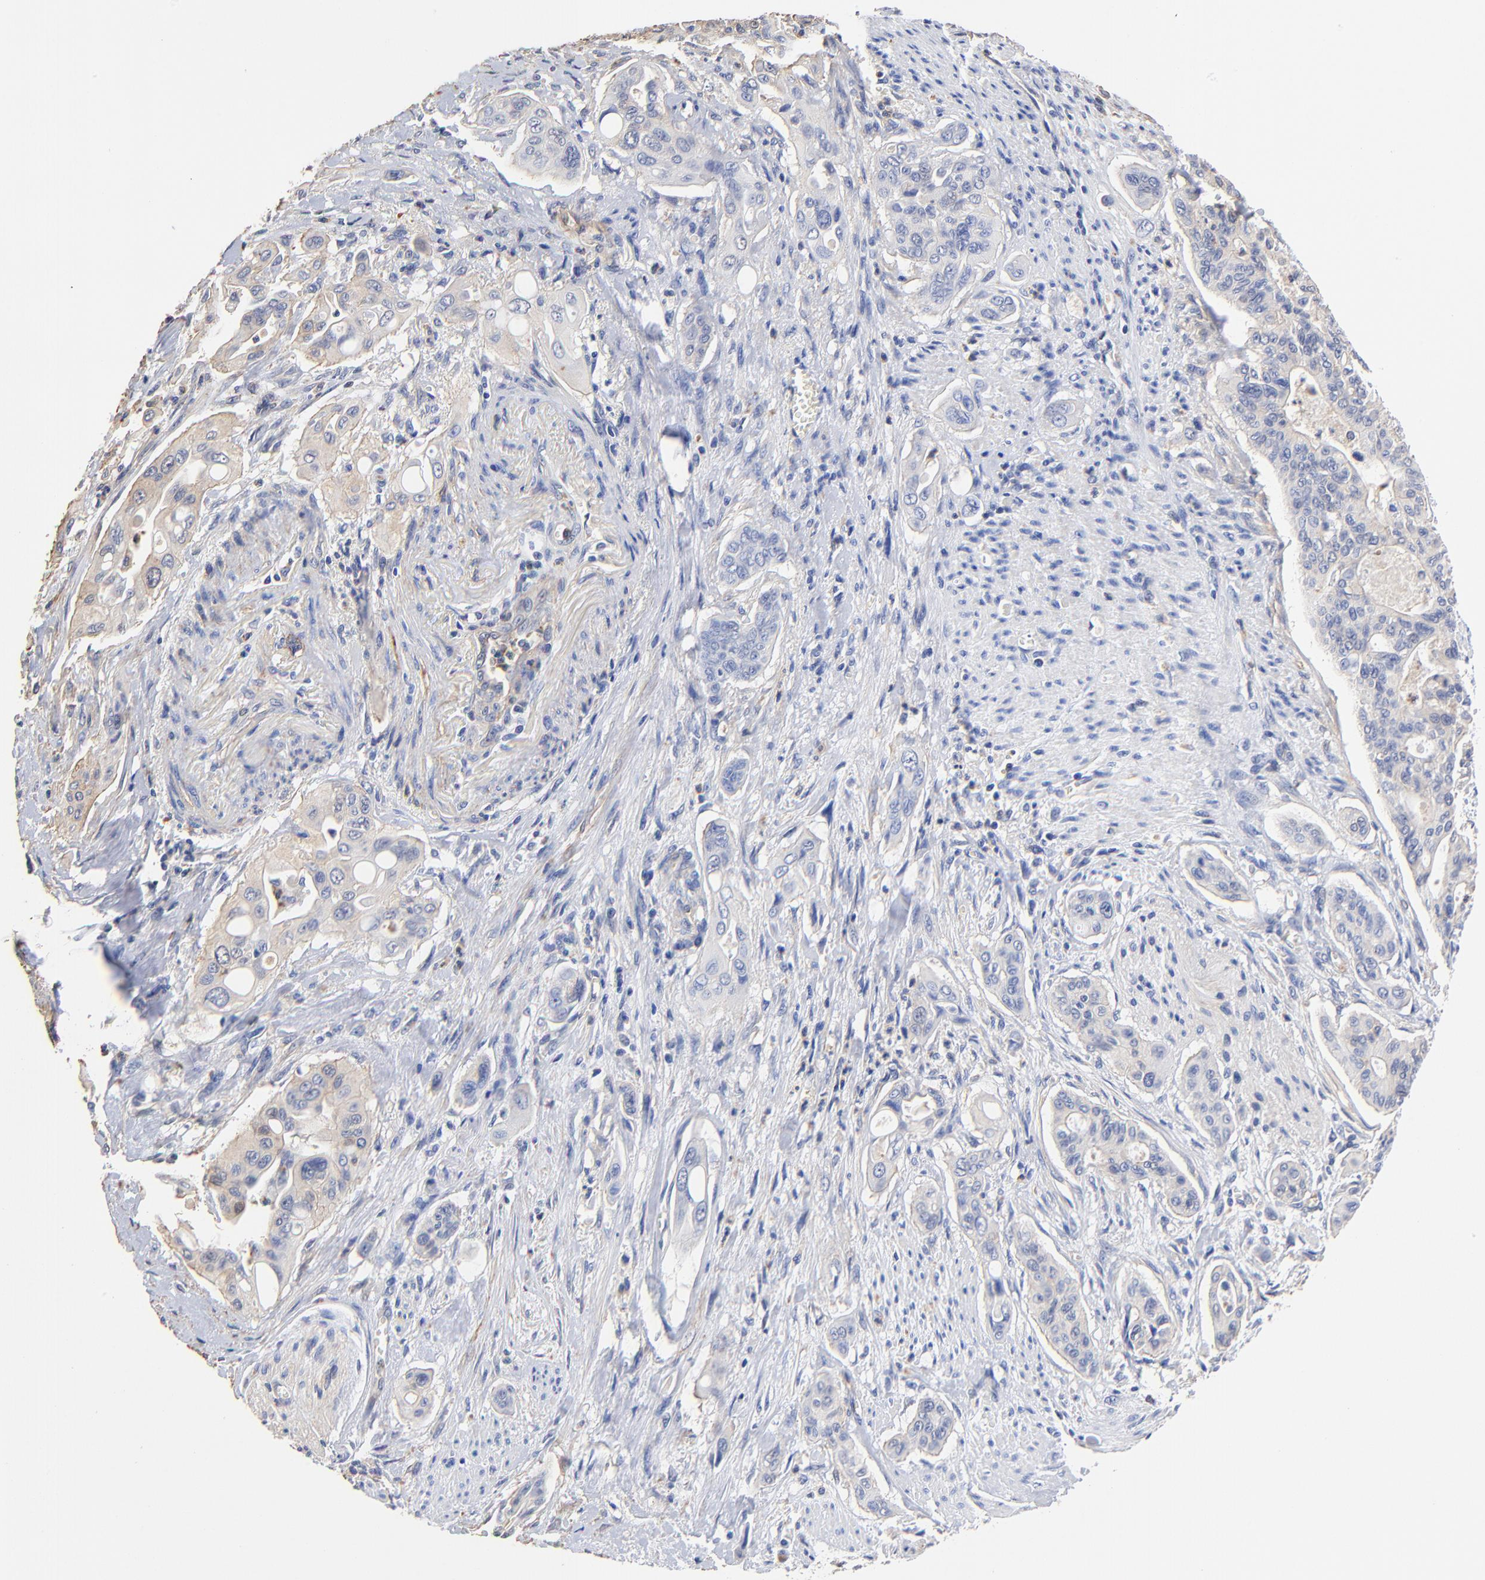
{"staining": {"intensity": "weak", "quantity": "<25%", "location": "cytoplasmic/membranous"}, "tissue": "pancreatic cancer", "cell_type": "Tumor cells", "image_type": "cancer", "snomed": [{"axis": "morphology", "description": "Adenocarcinoma, NOS"}, {"axis": "topography", "description": "Pancreas"}], "caption": "Micrograph shows no protein expression in tumor cells of adenocarcinoma (pancreatic) tissue.", "gene": "TAGLN2", "patient": {"sex": "male", "age": 77}}